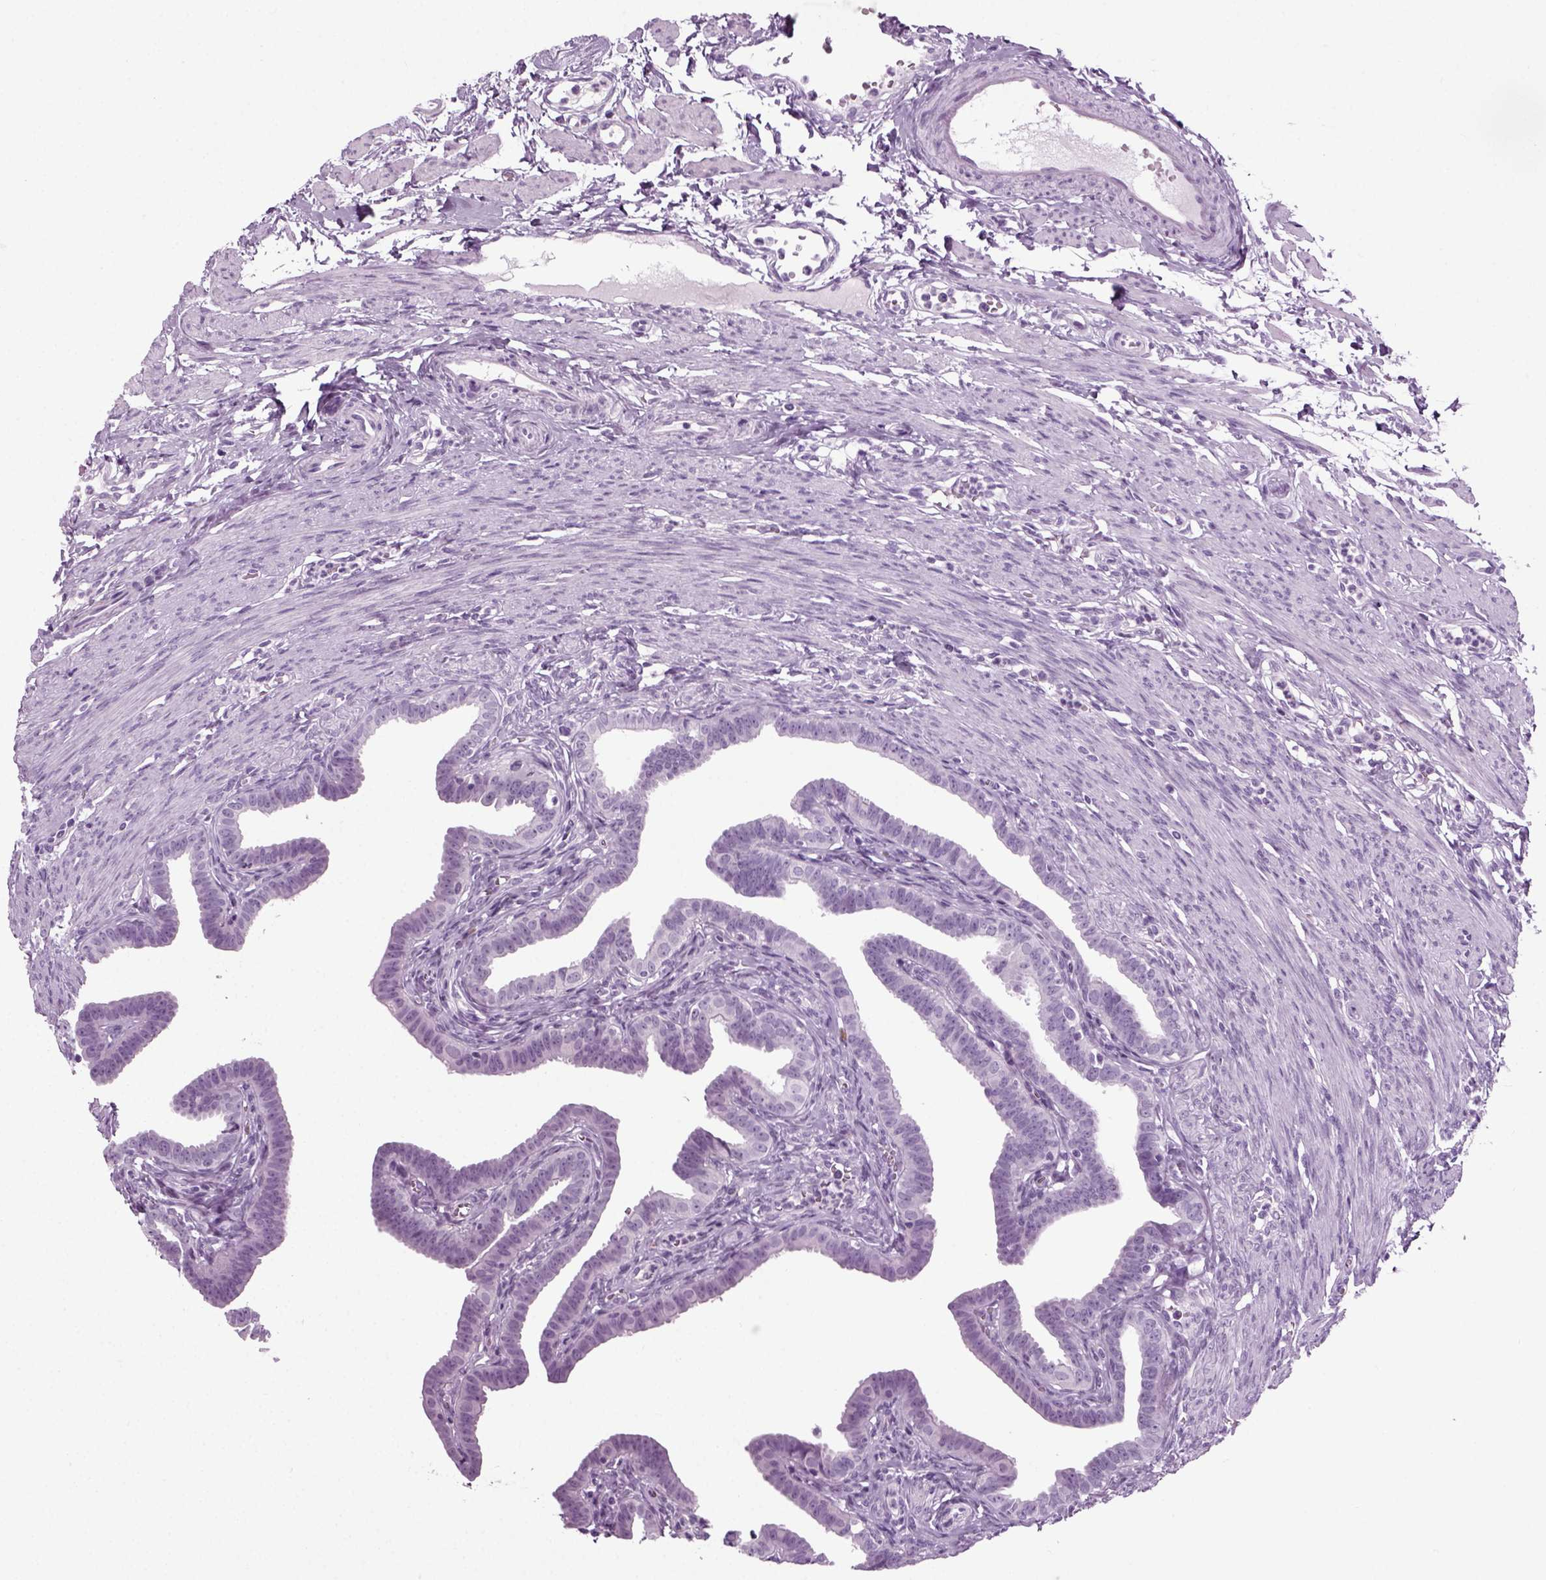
{"staining": {"intensity": "negative", "quantity": "none", "location": "none"}, "tissue": "fallopian tube", "cell_type": "Glandular cells", "image_type": "normal", "snomed": [{"axis": "morphology", "description": "Normal tissue, NOS"}, {"axis": "topography", "description": "Fallopian tube"}, {"axis": "topography", "description": "Ovary"}], "caption": "Glandular cells are negative for protein expression in normal human fallopian tube.", "gene": "PRLH", "patient": {"sex": "female", "age": 33}}